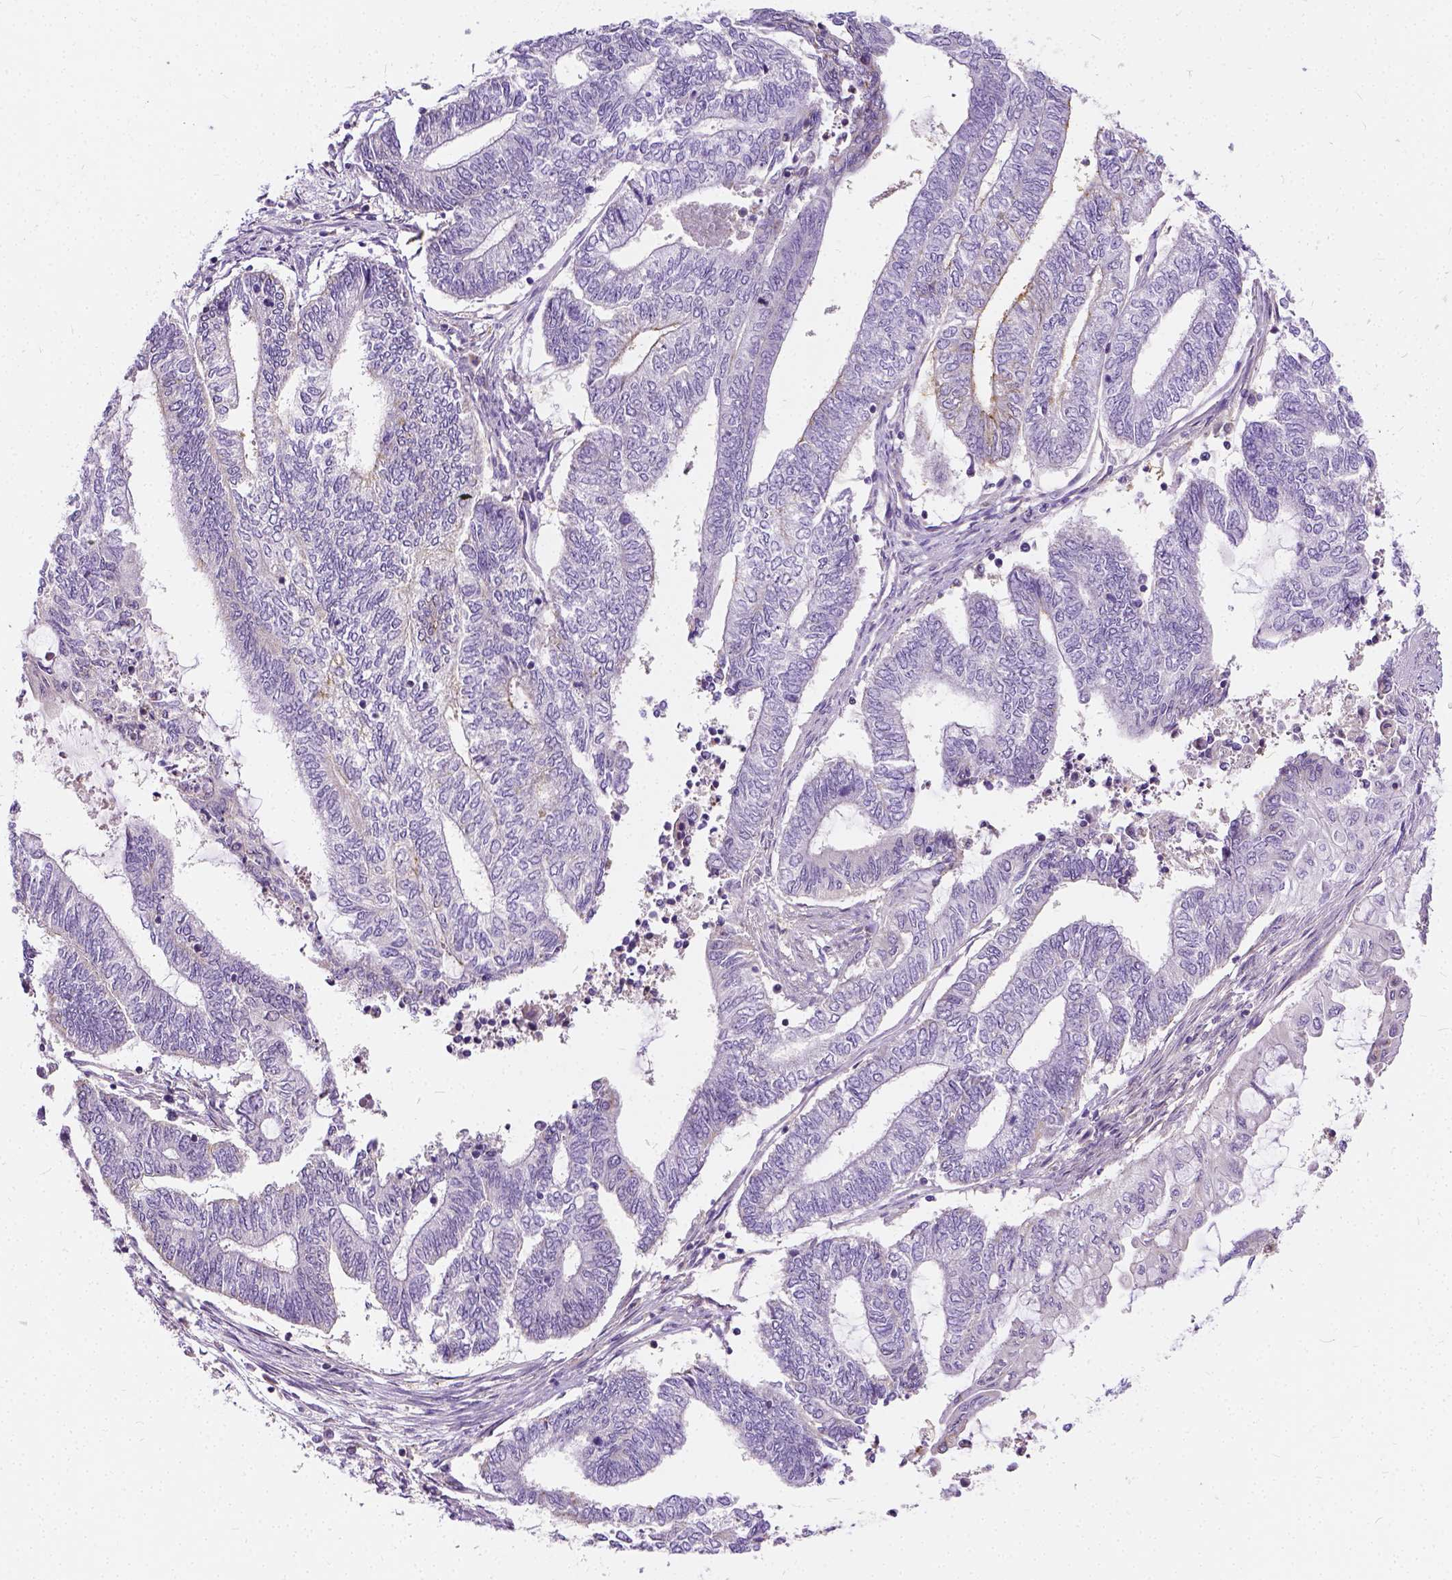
{"staining": {"intensity": "negative", "quantity": "none", "location": "none"}, "tissue": "endometrial cancer", "cell_type": "Tumor cells", "image_type": "cancer", "snomed": [{"axis": "morphology", "description": "Adenocarcinoma, NOS"}, {"axis": "topography", "description": "Uterus"}, {"axis": "topography", "description": "Endometrium"}], "caption": "Immunohistochemistry of endometrial cancer demonstrates no expression in tumor cells.", "gene": "CADM4", "patient": {"sex": "female", "age": 70}}